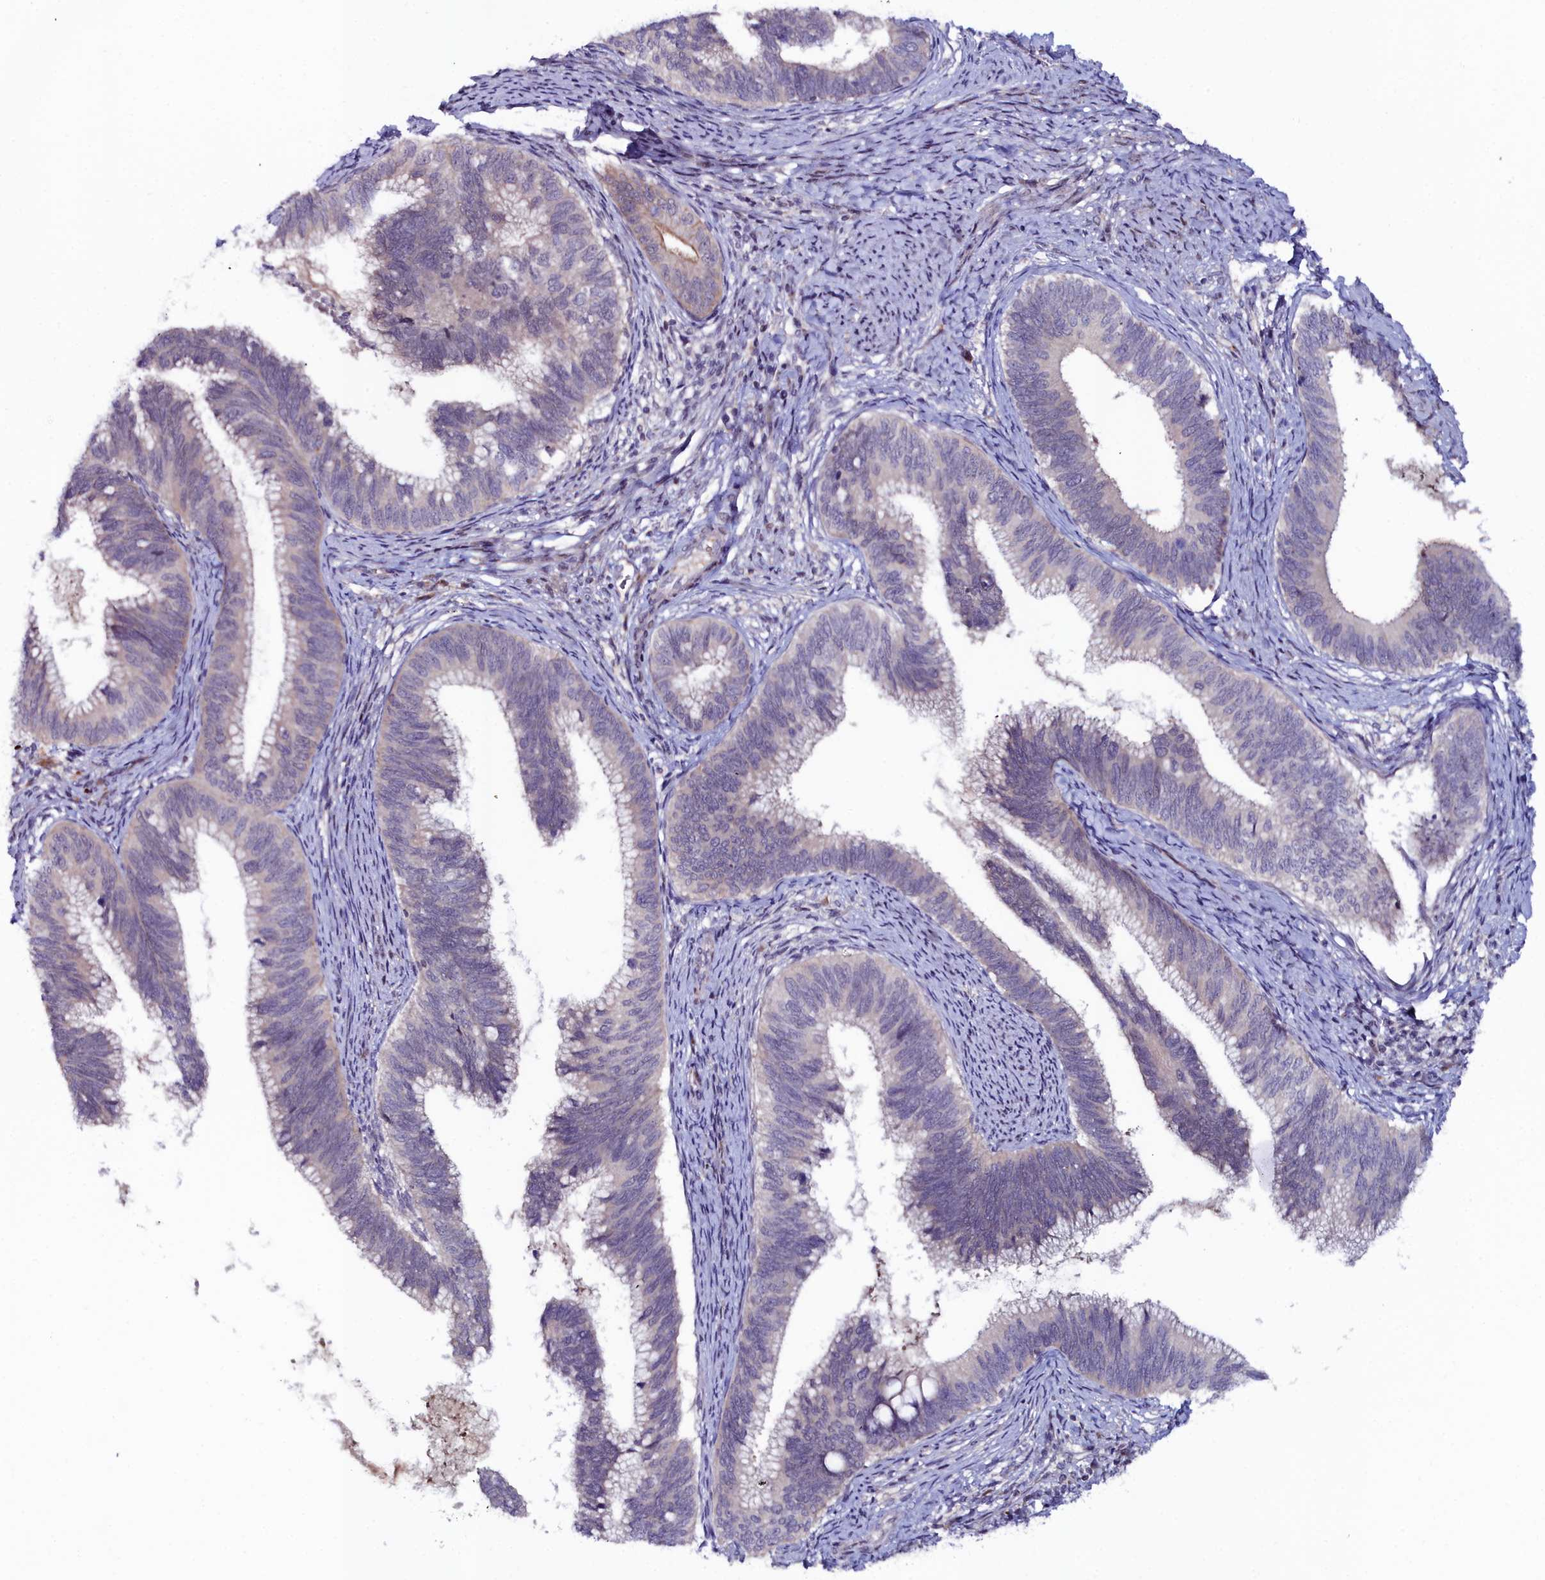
{"staining": {"intensity": "moderate", "quantity": "<25%", "location": "cytoplasmic/membranous"}, "tissue": "cervical cancer", "cell_type": "Tumor cells", "image_type": "cancer", "snomed": [{"axis": "morphology", "description": "Adenocarcinoma, NOS"}, {"axis": "topography", "description": "Cervix"}], "caption": "Immunohistochemistry image of neoplastic tissue: cervical adenocarcinoma stained using immunohistochemistry reveals low levels of moderate protein expression localized specifically in the cytoplasmic/membranous of tumor cells, appearing as a cytoplasmic/membranous brown color.", "gene": "KCTD18", "patient": {"sex": "female", "age": 42}}